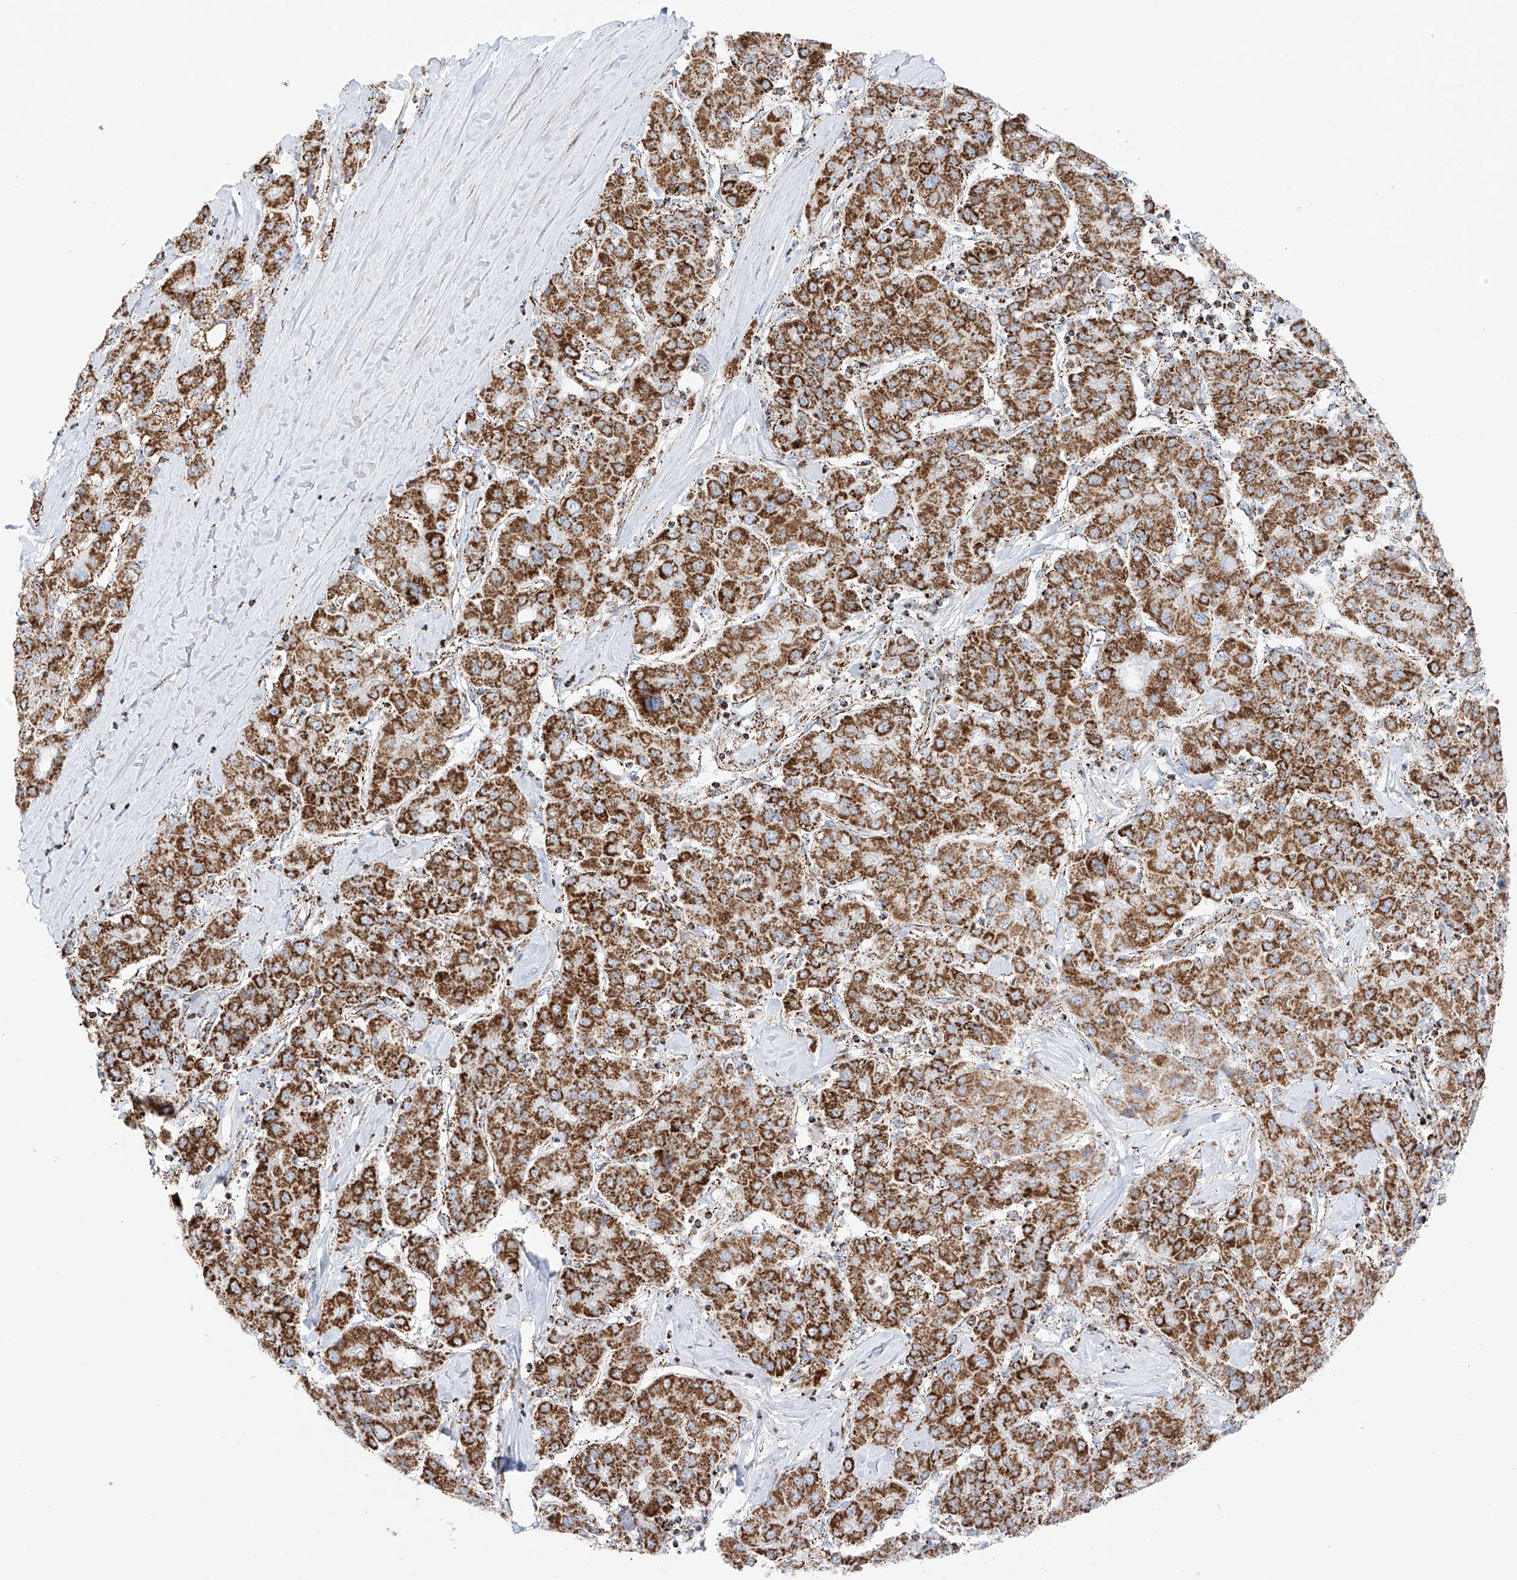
{"staining": {"intensity": "strong", "quantity": ">75%", "location": "cytoplasmic/membranous"}, "tissue": "liver cancer", "cell_type": "Tumor cells", "image_type": "cancer", "snomed": [{"axis": "morphology", "description": "Carcinoma, Hepatocellular, NOS"}, {"axis": "topography", "description": "Liver"}], "caption": "Protein analysis of liver cancer tissue reveals strong cytoplasmic/membranous positivity in about >75% of tumor cells.", "gene": "XKR3", "patient": {"sex": "male", "age": 65}}